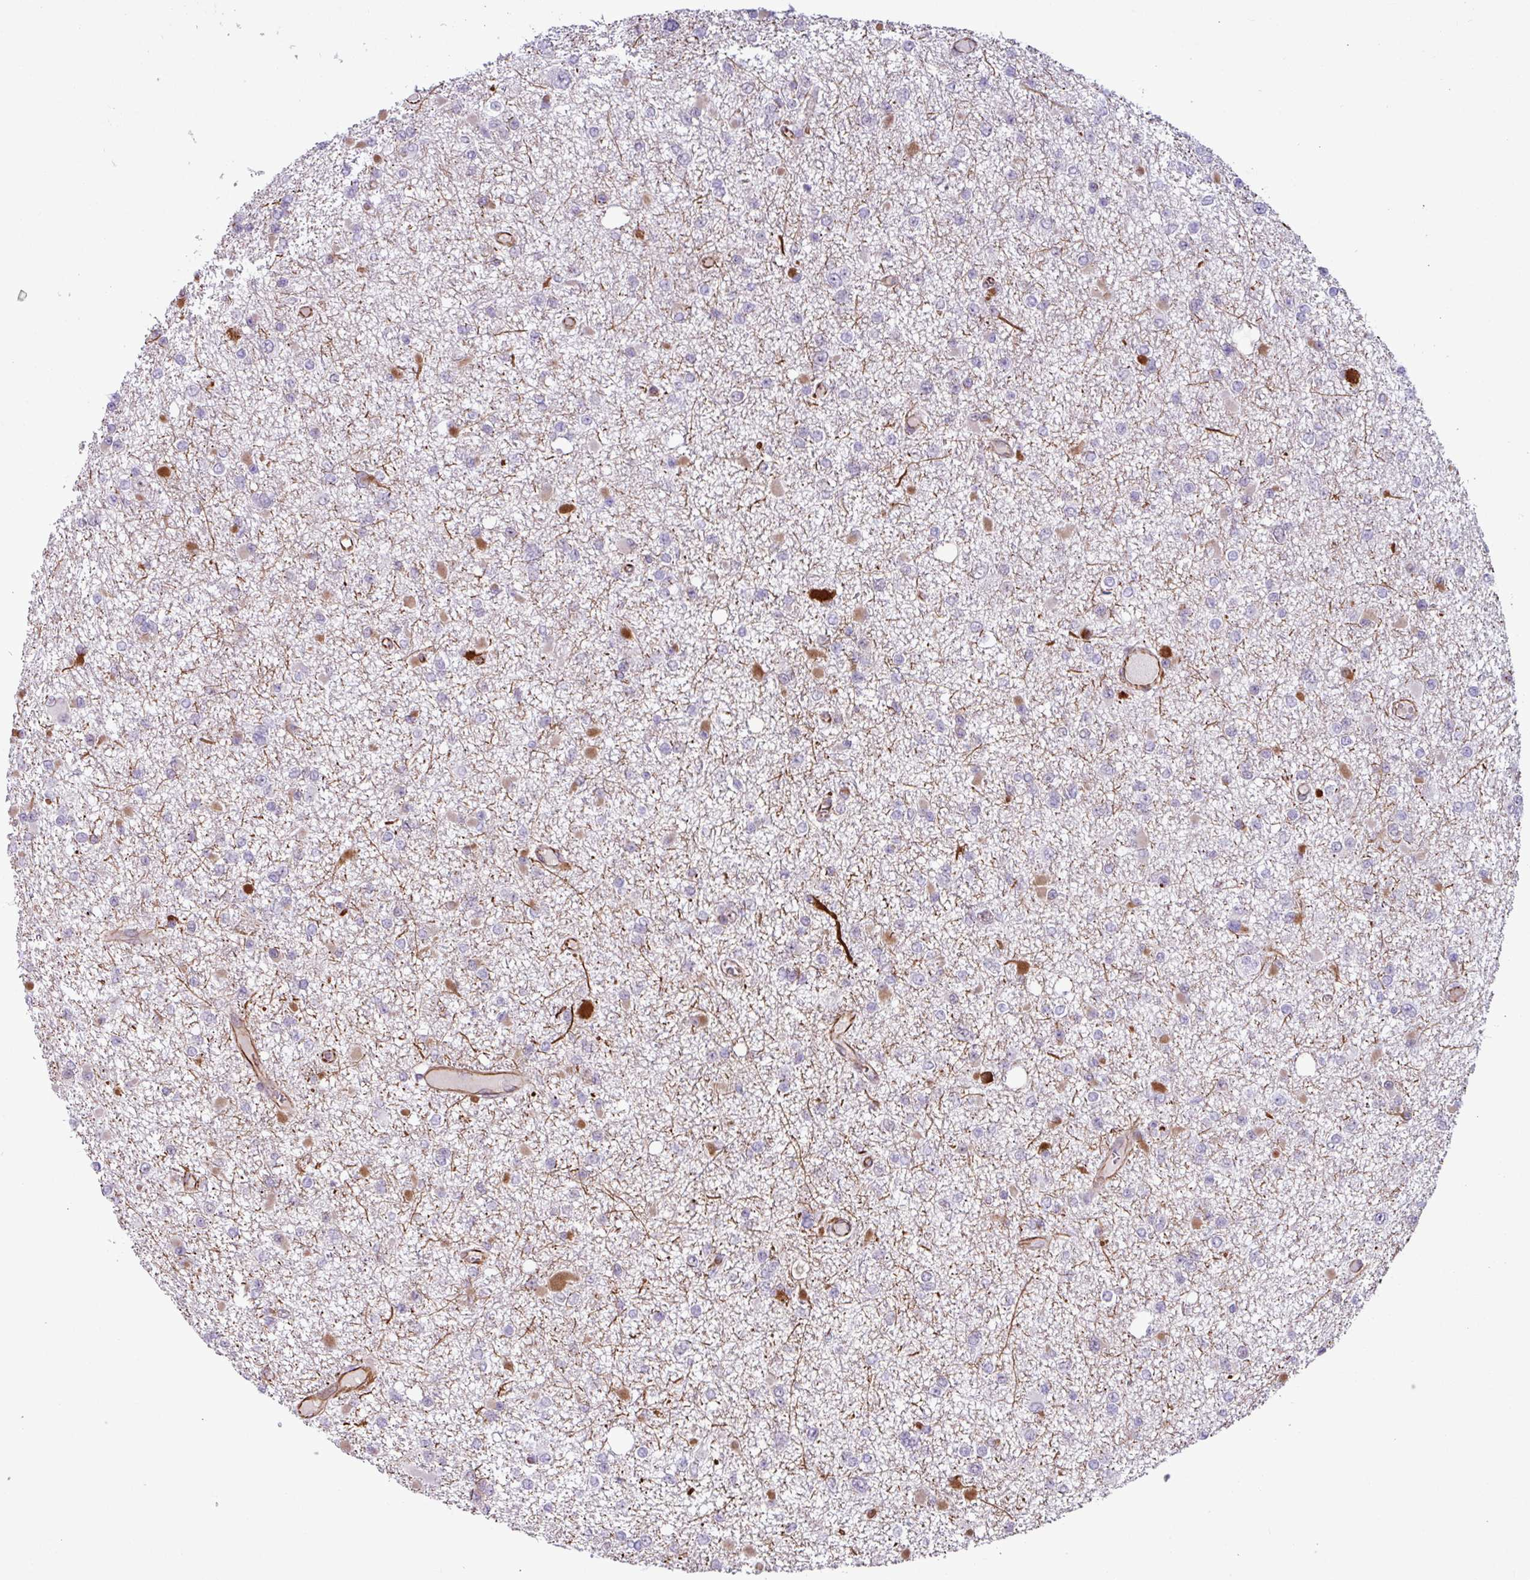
{"staining": {"intensity": "negative", "quantity": "none", "location": "none"}, "tissue": "glioma", "cell_type": "Tumor cells", "image_type": "cancer", "snomed": [{"axis": "morphology", "description": "Glioma, malignant, Low grade"}, {"axis": "topography", "description": "Brain"}], "caption": "This is an IHC histopathology image of human glioma. There is no positivity in tumor cells.", "gene": "CHD3", "patient": {"sex": "female", "age": 22}}